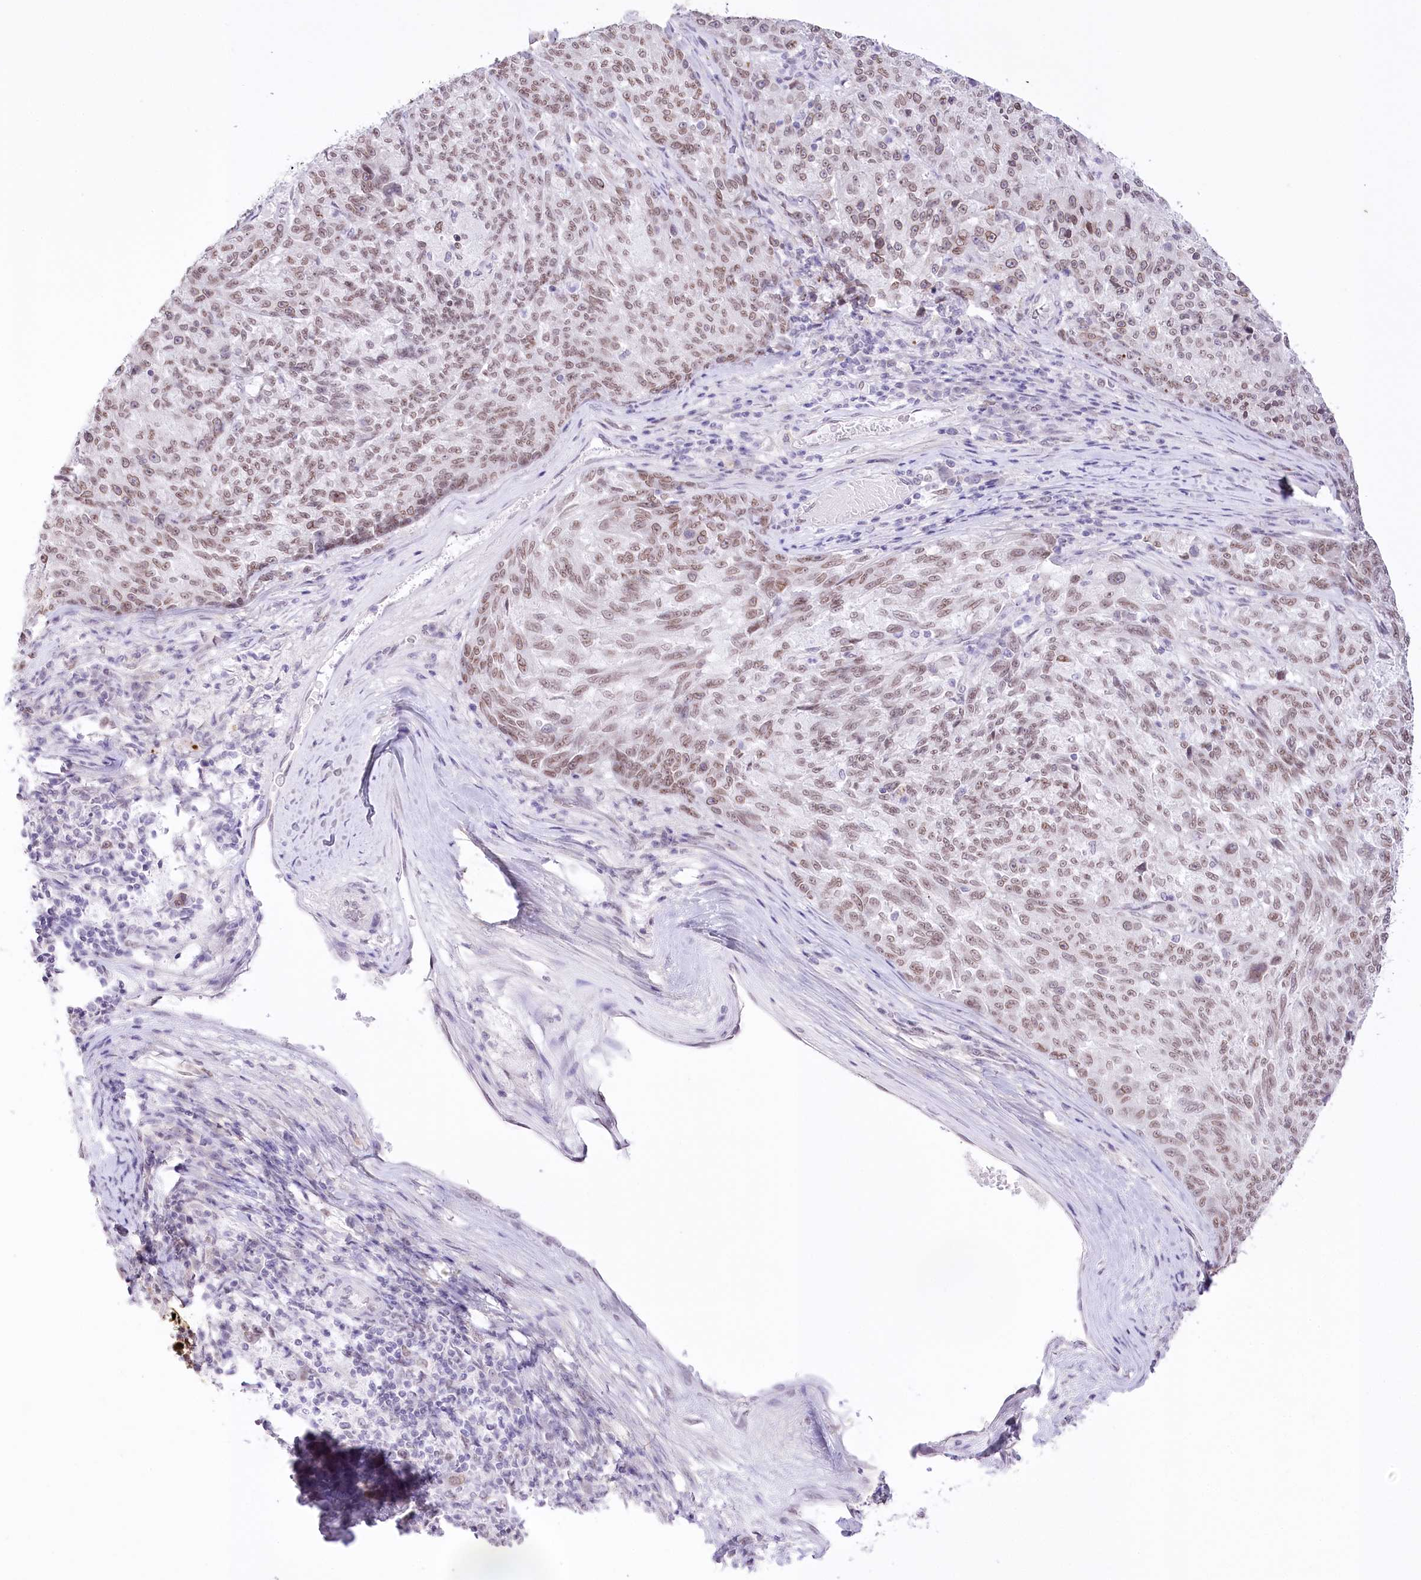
{"staining": {"intensity": "weak", "quantity": ">75%", "location": "nuclear"}, "tissue": "melanoma", "cell_type": "Tumor cells", "image_type": "cancer", "snomed": [{"axis": "morphology", "description": "Malignant melanoma, NOS"}, {"axis": "topography", "description": "Skin"}], "caption": "The histopathology image demonstrates immunohistochemical staining of malignant melanoma. There is weak nuclear positivity is seen in approximately >75% of tumor cells. (DAB (3,3'-diaminobenzidine) = brown stain, brightfield microscopy at high magnification).", "gene": "SLC39A10", "patient": {"sex": "male", "age": 53}}